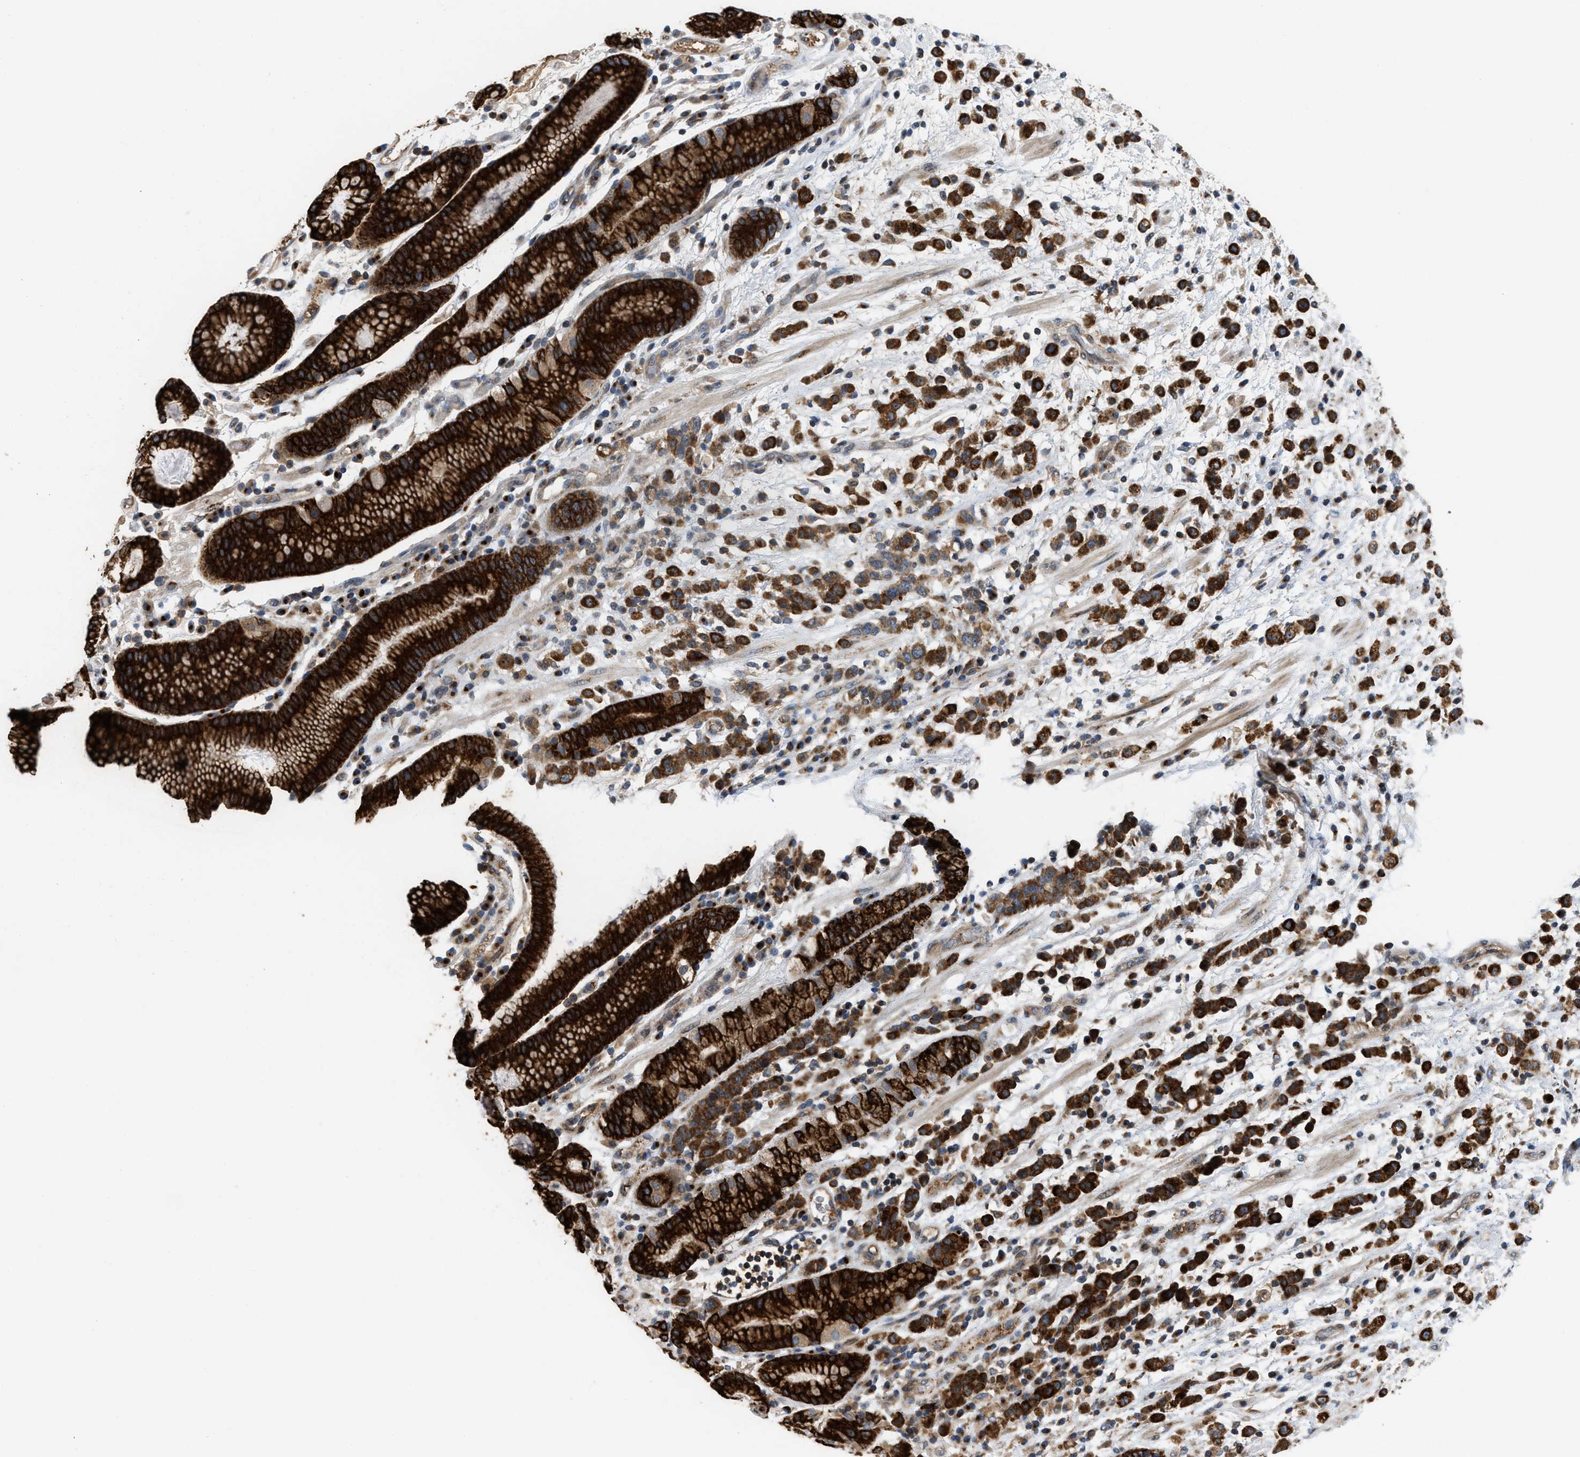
{"staining": {"intensity": "strong", "quantity": ">75%", "location": "cytoplasmic/membranous"}, "tissue": "stomach cancer", "cell_type": "Tumor cells", "image_type": "cancer", "snomed": [{"axis": "morphology", "description": "Adenocarcinoma, NOS"}, {"axis": "topography", "description": "Stomach, lower"}], "caption": "Human stomach adenocarcinoma stained with a brown dye reveals strong cytoplasmic/membranous positive staining in about >75% of tumor cells.", "gene": "DIPK1A", "patient": {"sex": "male", "age": 88}}